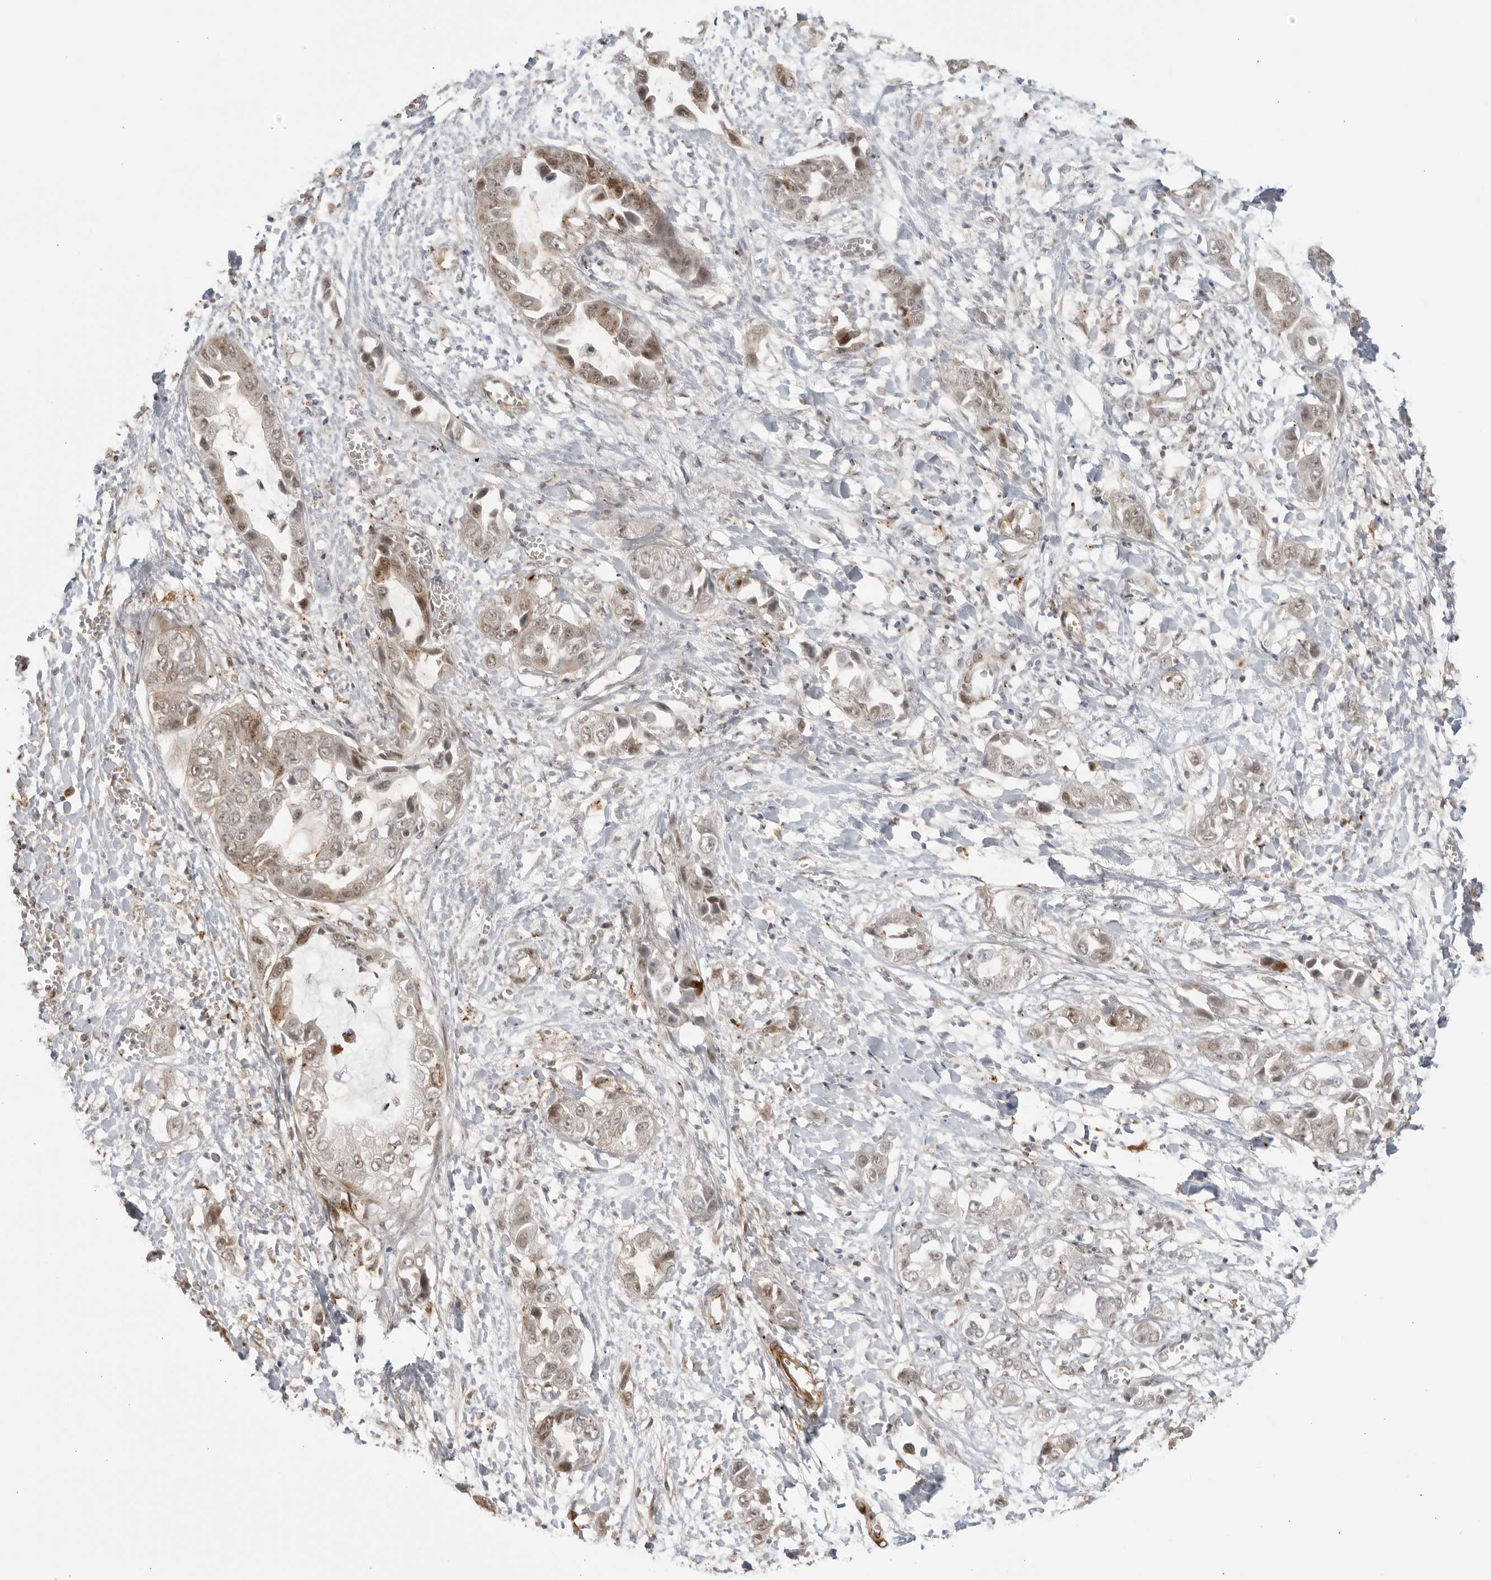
{"staining": {"intensity": "weak", "quantity": ">75%", "location": "nuclear"}, "tissue": "liver cancer", "cell_type": "Tumor cells", "image_type": "cancer", "snomed": [{"axis": "morphology", "description": "Cholangiocarcinoma"}, {"axis": "topography", "description": "Liver"}], "caption": "Weak nuclear protein positivity is appreciated in about >75% of tumor cells in cholangiocarcinoma (liver).", "gene": "TCF21", "patient": {"sex": "female", "age": 52}}